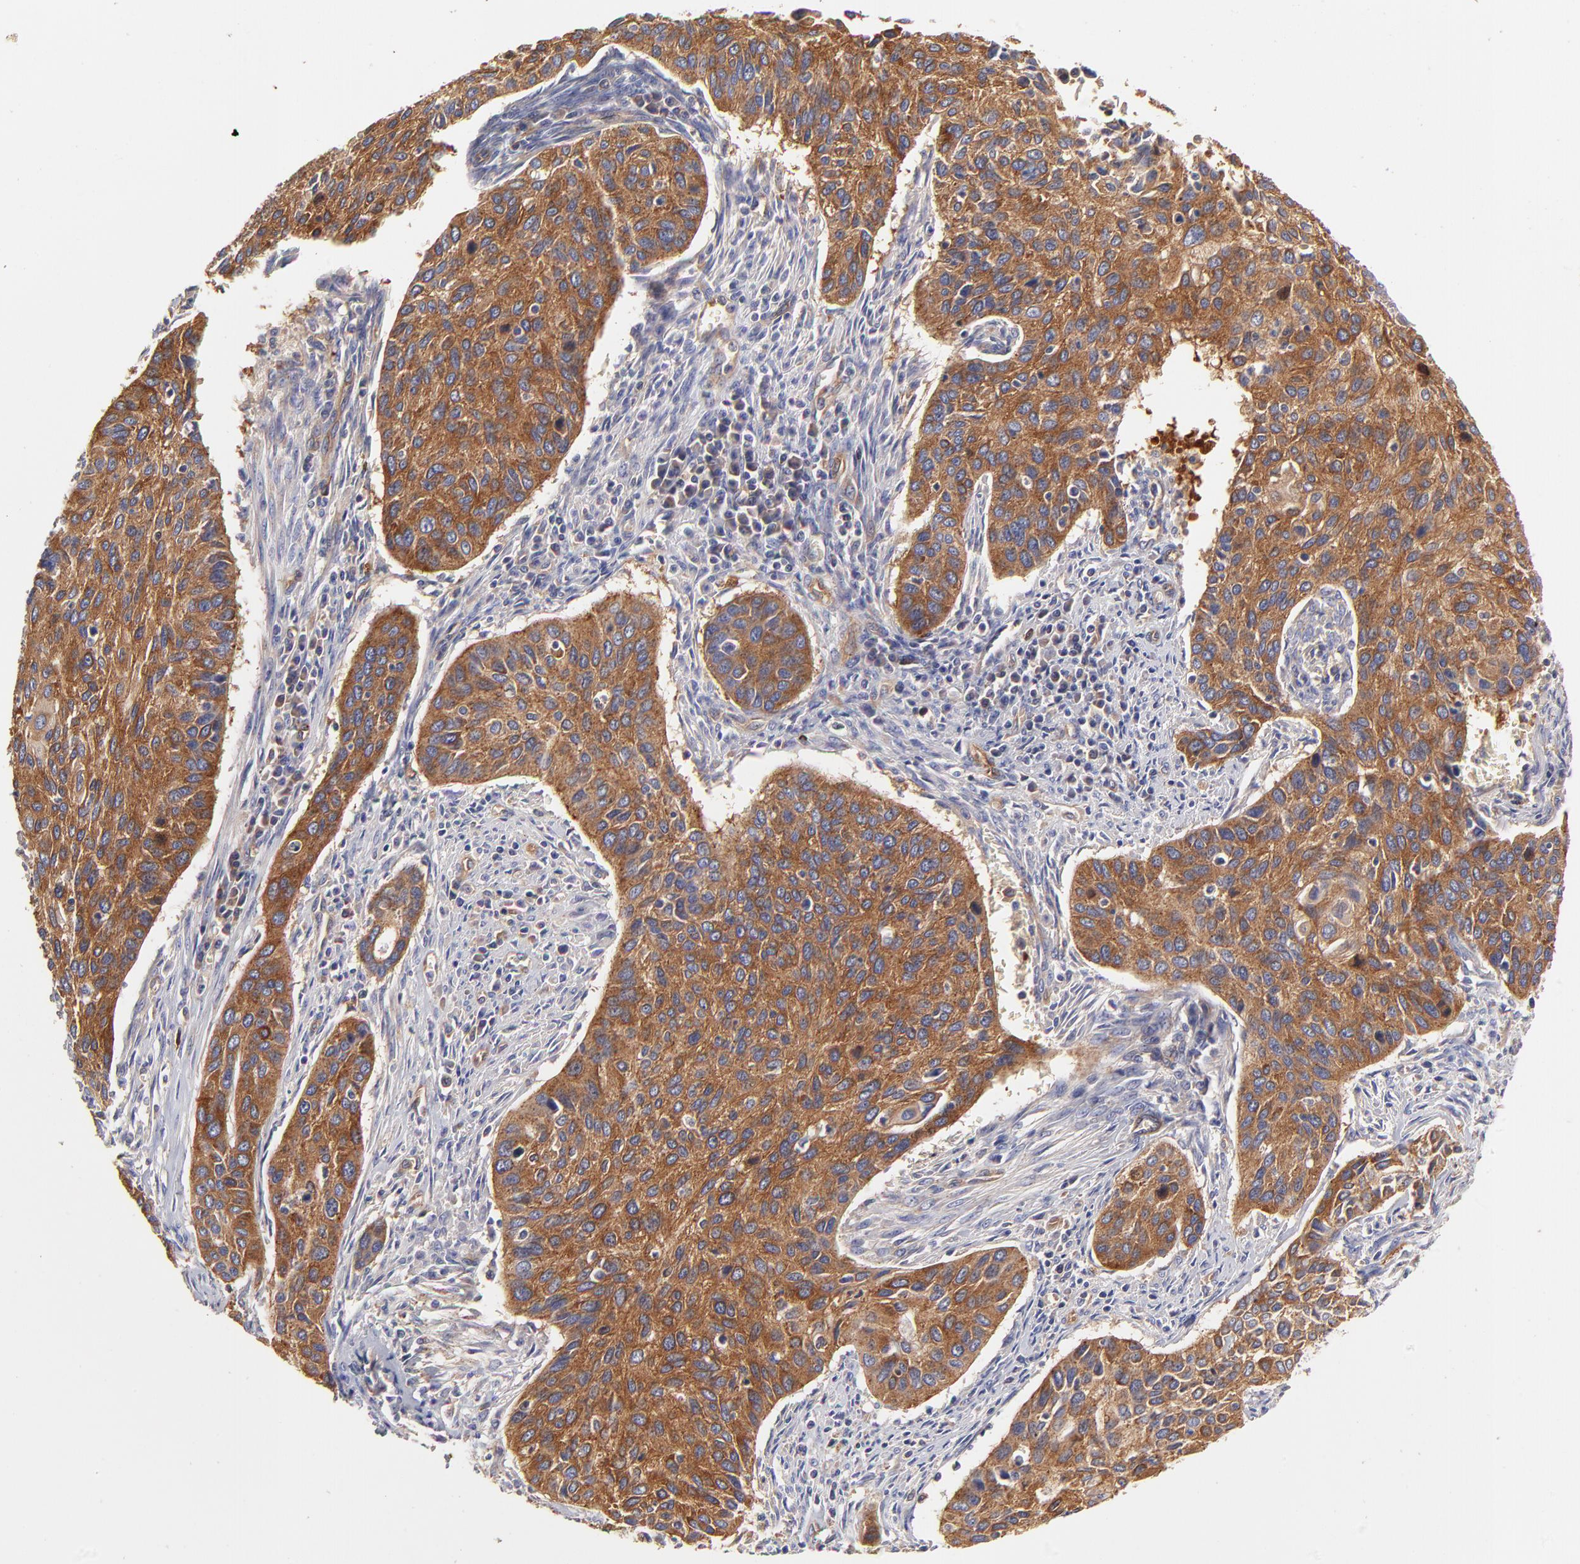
{"staining": {"intensity": "moderate", "quantity": ">75%", "location": "cytoplasmic/membranous"}, "tissue": "cervical cancer", "cell_type": "Tumor cells", "image_type": "cancer", "snomed": [{"axis": "morphology", "description": "Squamous cell carcinoma, NOS"}, {"axis": "topography", "description": "Cervix"}], "caption": "This is a photomicrograph of immunohistochemistry staining of squamous cell carcinoma (cervical), which shows moderate positivity in the cytoplasmic/membranous of tumor cells.", "gene": "CD2AP", "patient": {"sex": "female", "age": 57}}